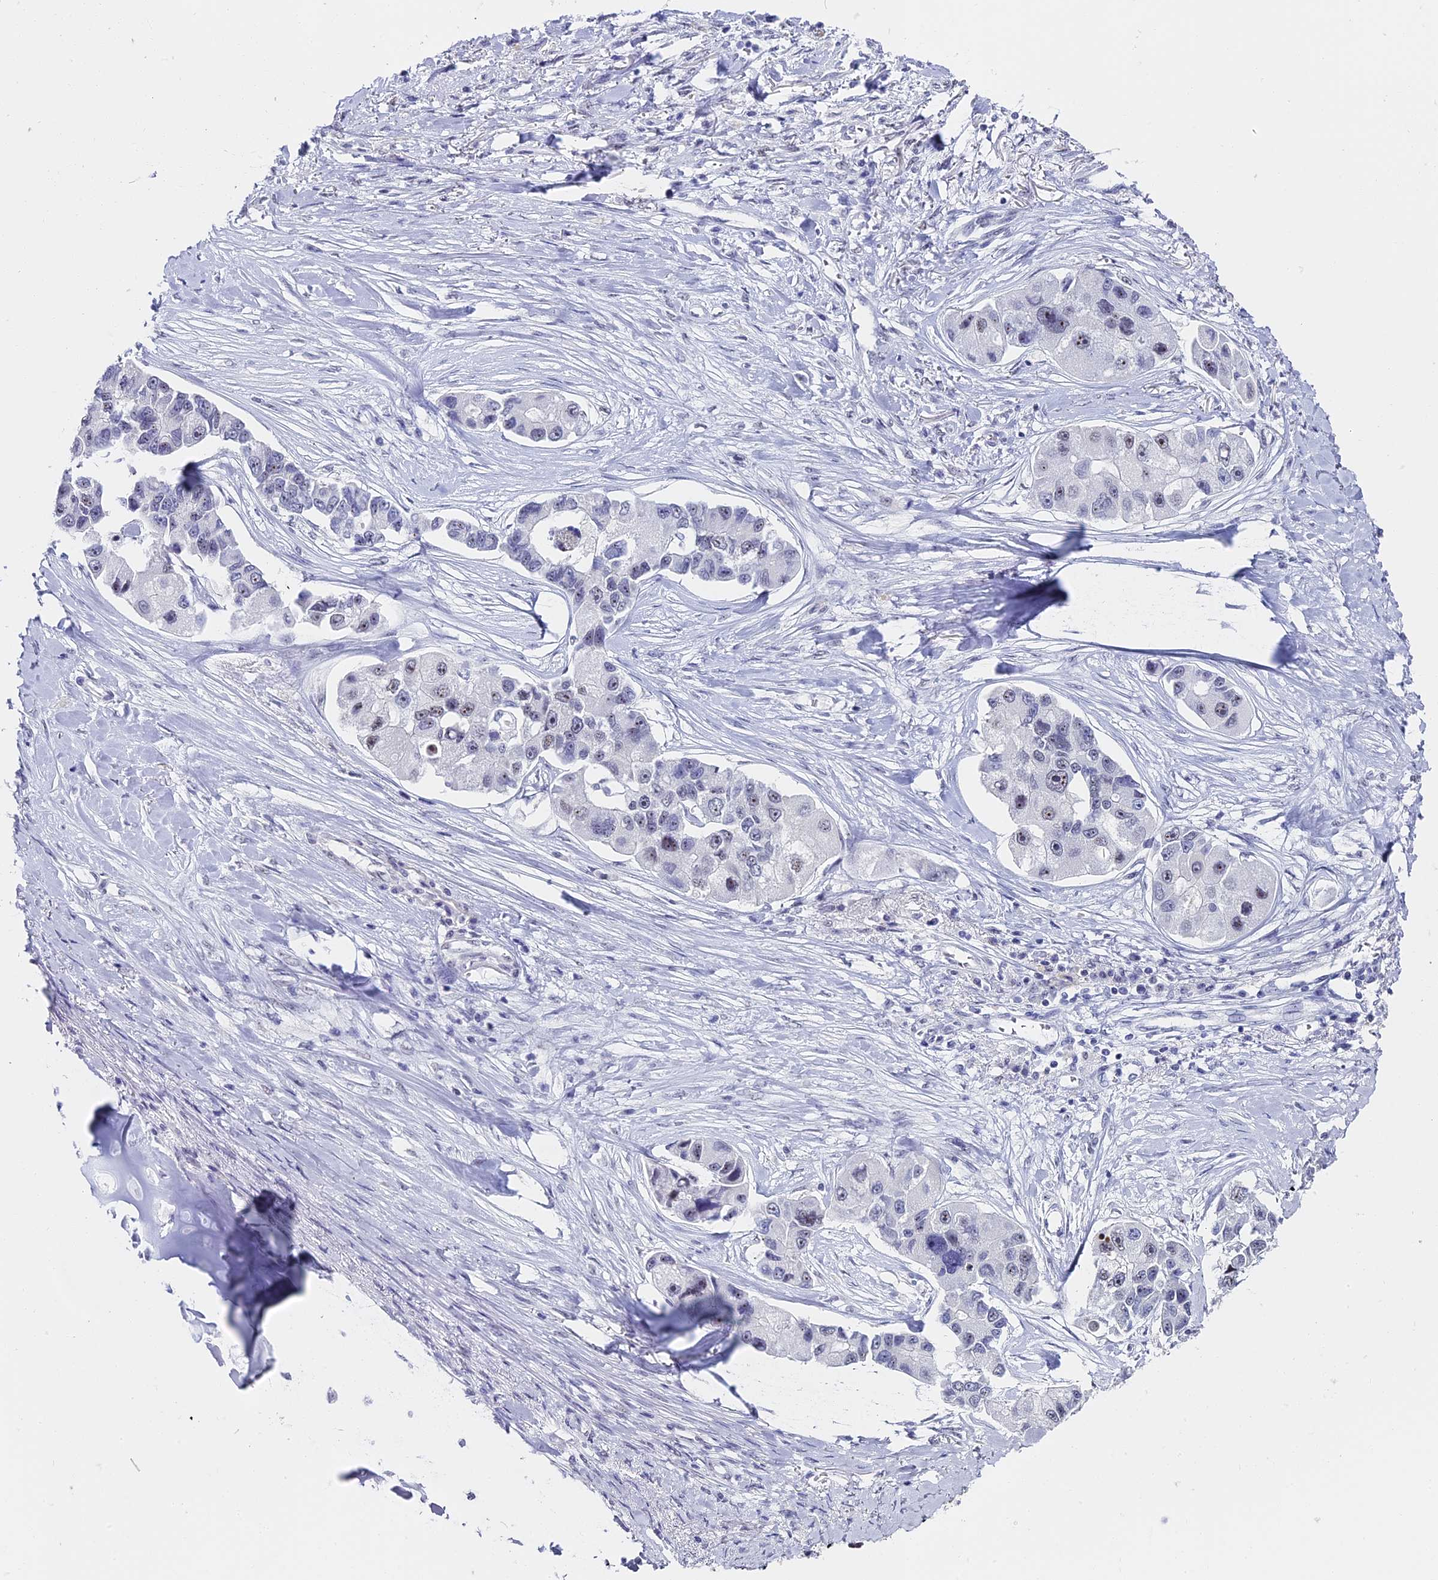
{"staining": {"intensity": "negative", "quantity": "none", "location": "none"}, "tissue": "lung cancer", "cell_type": "Tumor cells", "image_type": "cancer", "snomed": [{"axis": "morphology", "description": "Adenocarcinoma, NOS"}, {"axis": "topography", "description": "Lung"}], "caption": "Tumor cells are negative for protein expression in human lung adenocarcinoma.", "gene": "CD2BP2", "patient": {"sex": "female", "age": 54}}